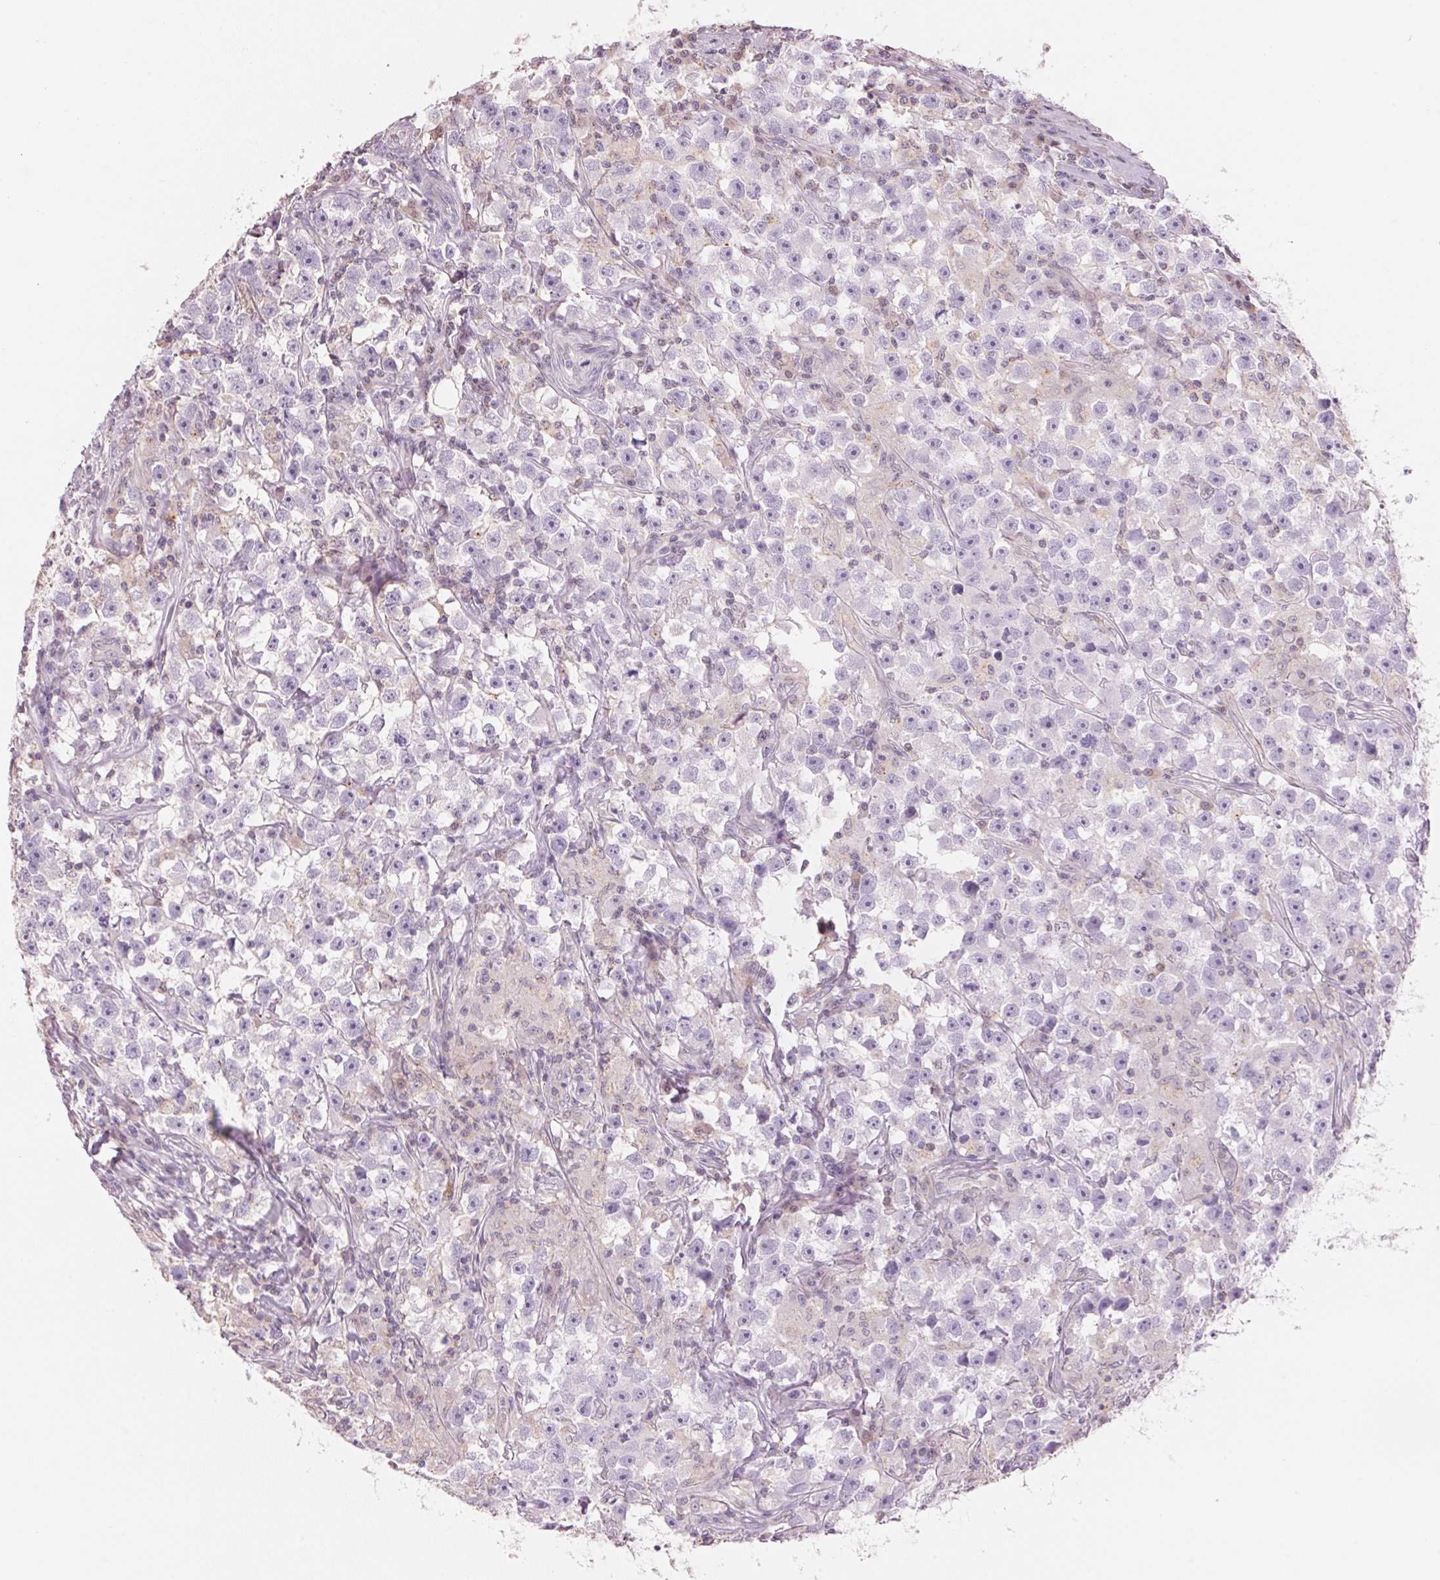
{"staining": {"intensity": "negative", "quantity": "none", "location": "none"}, "tissue": "testis cancer", "cell_type": "Tumor cells", "image_type": "cancer", "snomed": [{"axis": "morphology", "description": "Seminoma, NOS"}, {"axis": "topography", "description": "Testis"}], "caption": "Immunohistochemistry (IHC) micrograph of neoplastic tissue: testis cancer (seminoma) stained with DAB shows no significant protein expression in tumor cells.", "gene": "HOXB13", "patient": {"sex": "male", "age": 33}}